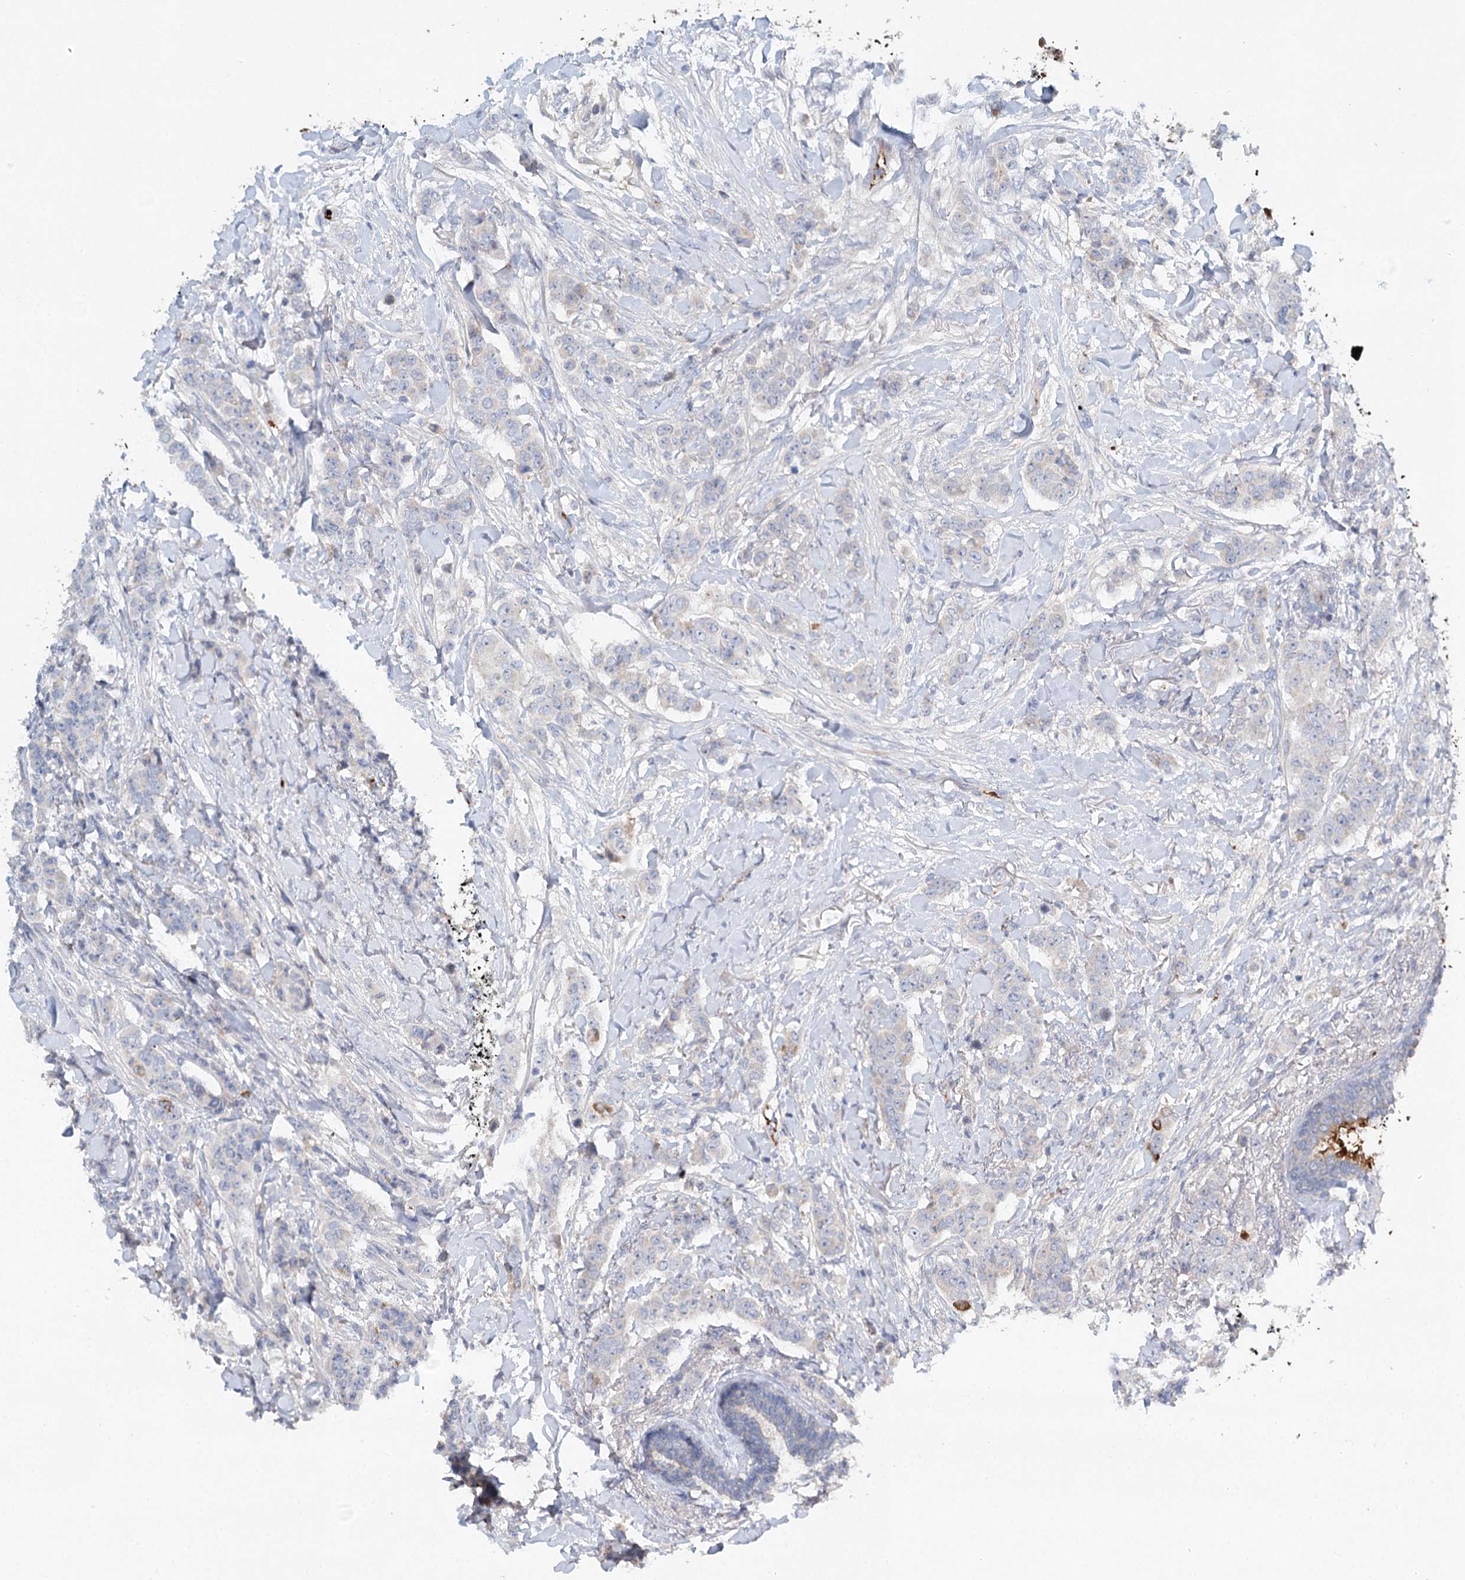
{"staining": {"intensity": "moderate", "quantity": "<25%", "location": "cytoplasmic/membranous"}, "tissue": "breast cancer", "cell_type": "Tumor cells", "image_type": "cancer", "snomed": [{"axis": "morphology", "description": "Duct carcinoma"}, {"axis": "topography", "description": "Breast"}], "caption": "Human infiltrating ductal carcinoma (breast) stained with a brown dye displays moderate cytoplasmic/membranous positive expression in about <25% of tumor cells.", "gene": "ALKBH8", "patient": {"sex": "female", "age": 40}}